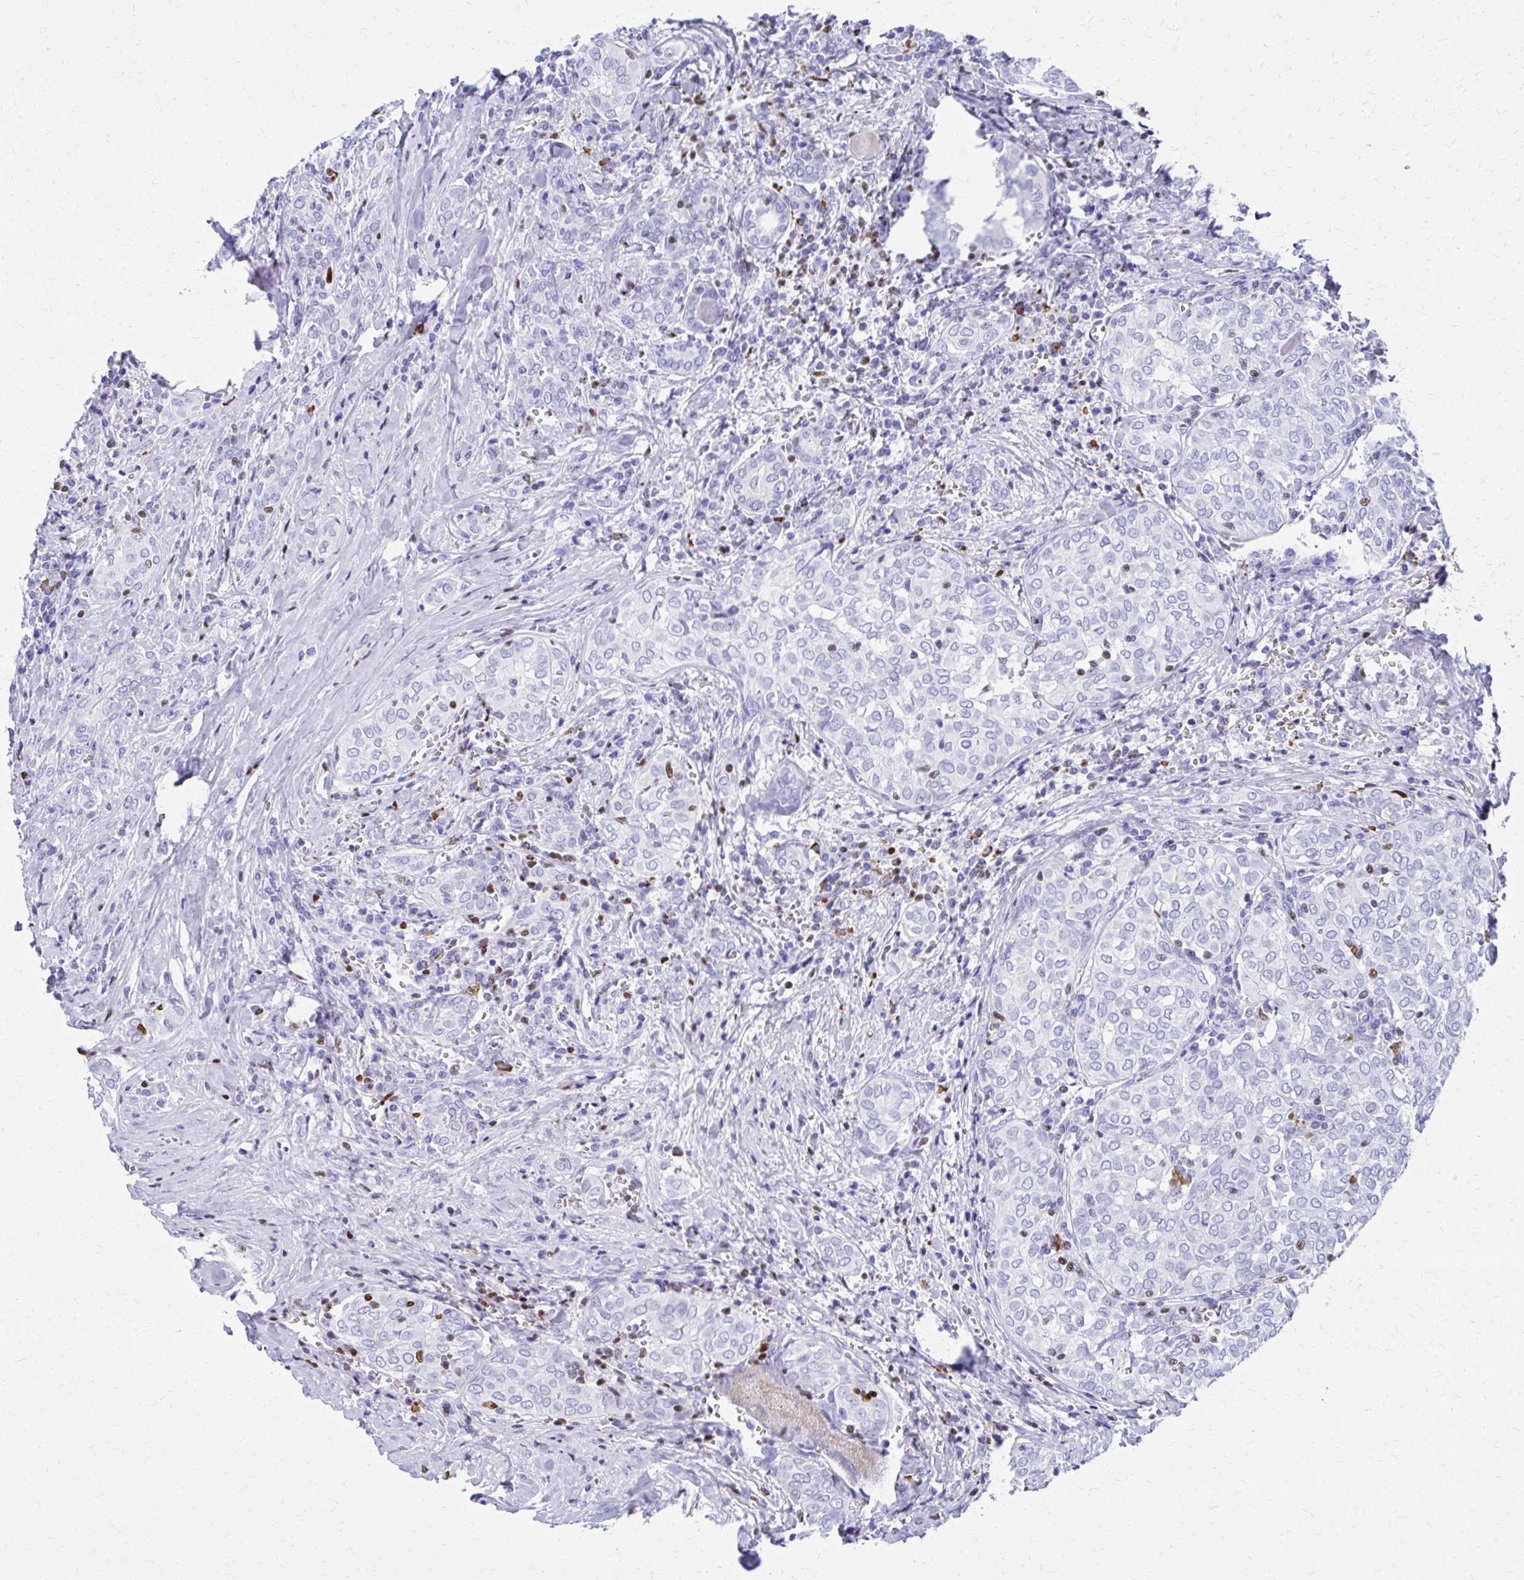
{"staining": {"intensity": "negative", "quantity": "none", "location": "none"}, "tissue": "thyroid cancer", "cell_type": "Tumor cells", "image_type": "cancer", "snomed": [{"axis": "morphology", "description": "Papillary adenocarcinoma, NOS"}, {"axis": "topography", "description": "Thyroid gland"}], "caption": "Tumor cells show no significant expression in papillary adenocarcinoma (thyroid).", "gene": "RUNX3", "patient": {"sex": "female", "age": 30}}